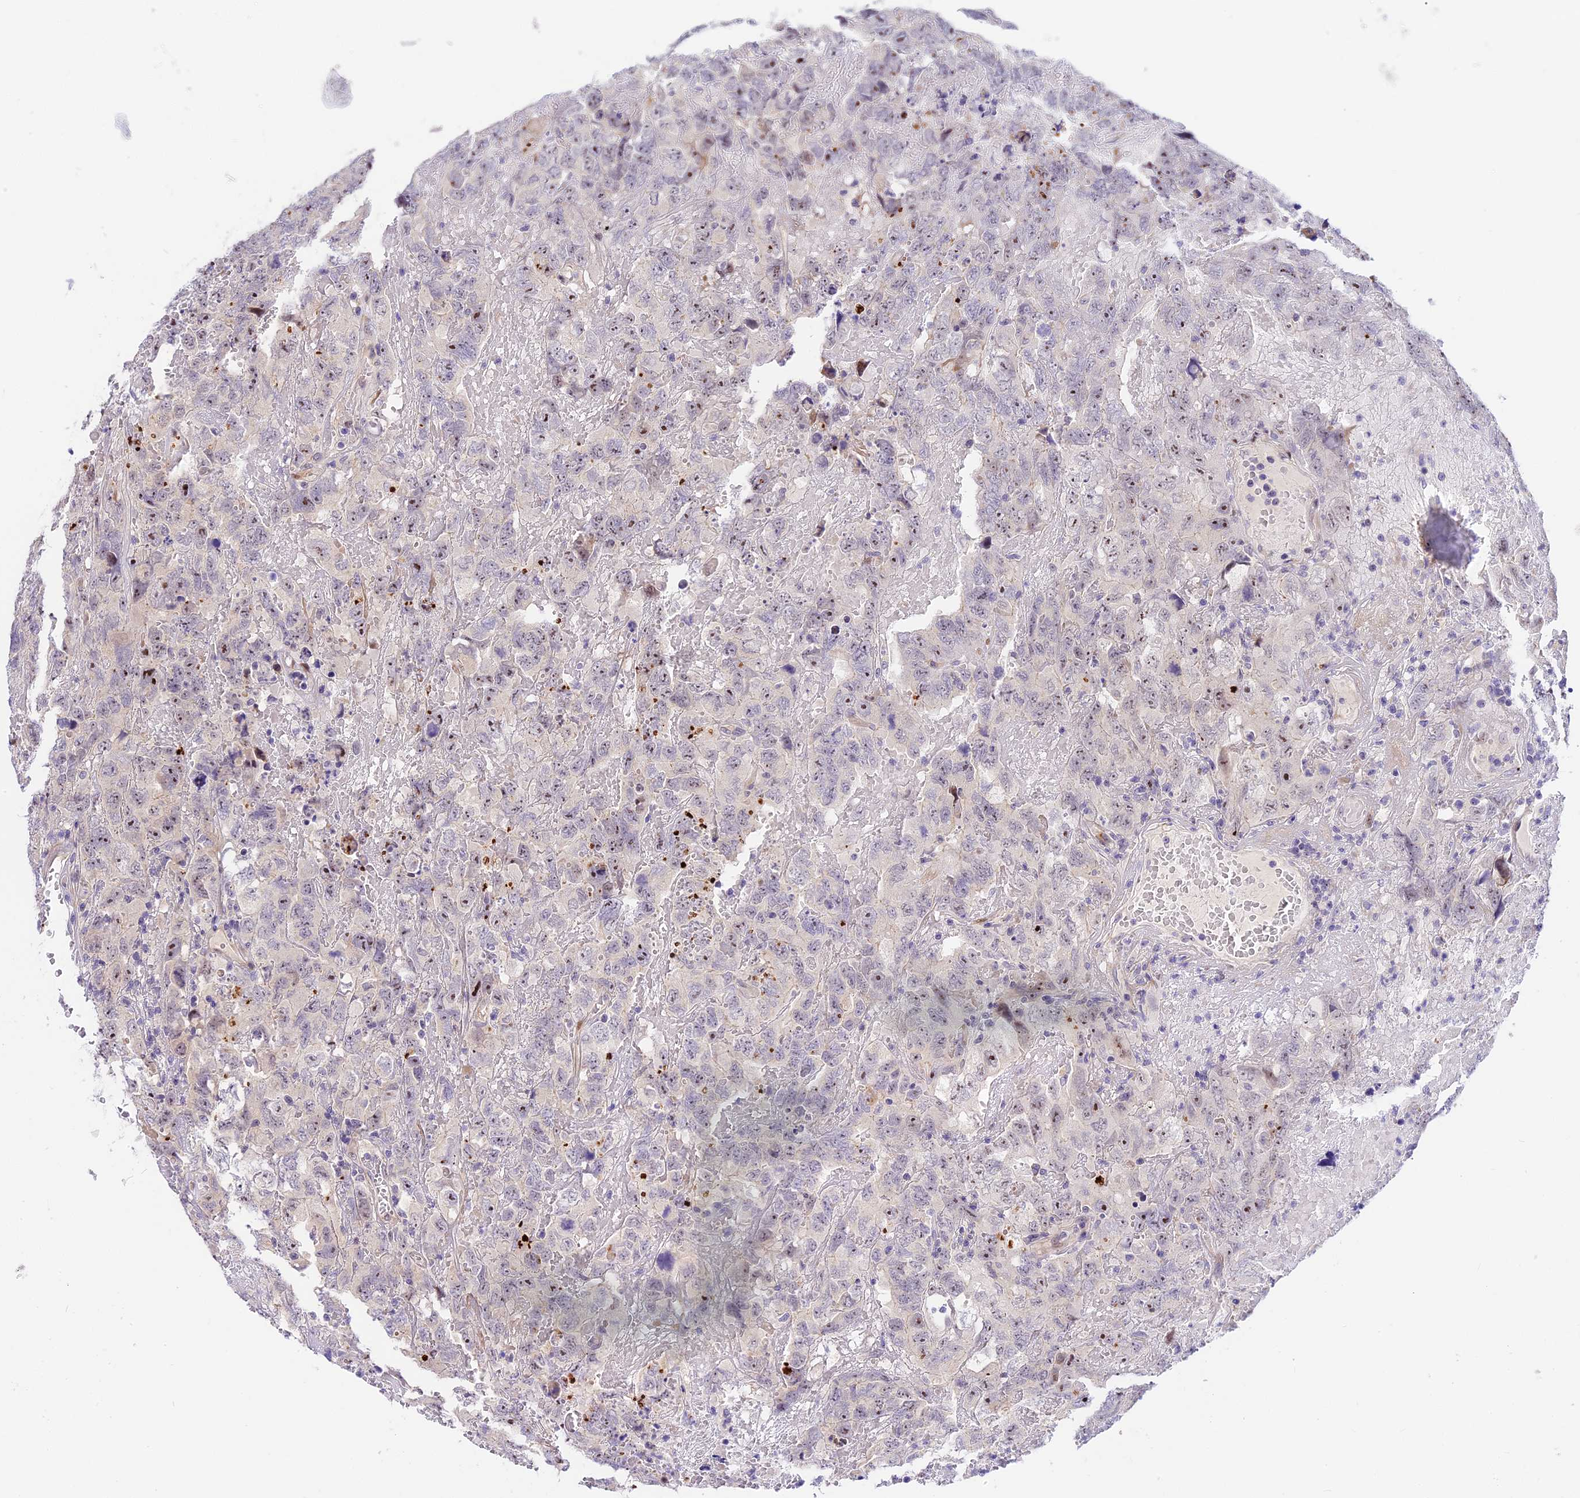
{"staining": {"intensity": "moderate", "quantity": "<25%", "location": "nuclear"}, "tissue": "testis cancer", "cell_type": "Tumor cells", "image_type": "cancer", "snomed": [{"axis": "morphology", "description": "Carcinoma, Embryonal, NOS"}, {"axis": "topography", "description": "Testis"}], "caption": "Immunohistochemical staining of human testis cancer displays moderate nuclear protein positivity in about <25% of tumor cells.", "gene": "MIDN", "patient": {"sex": "male", "age": 45}}